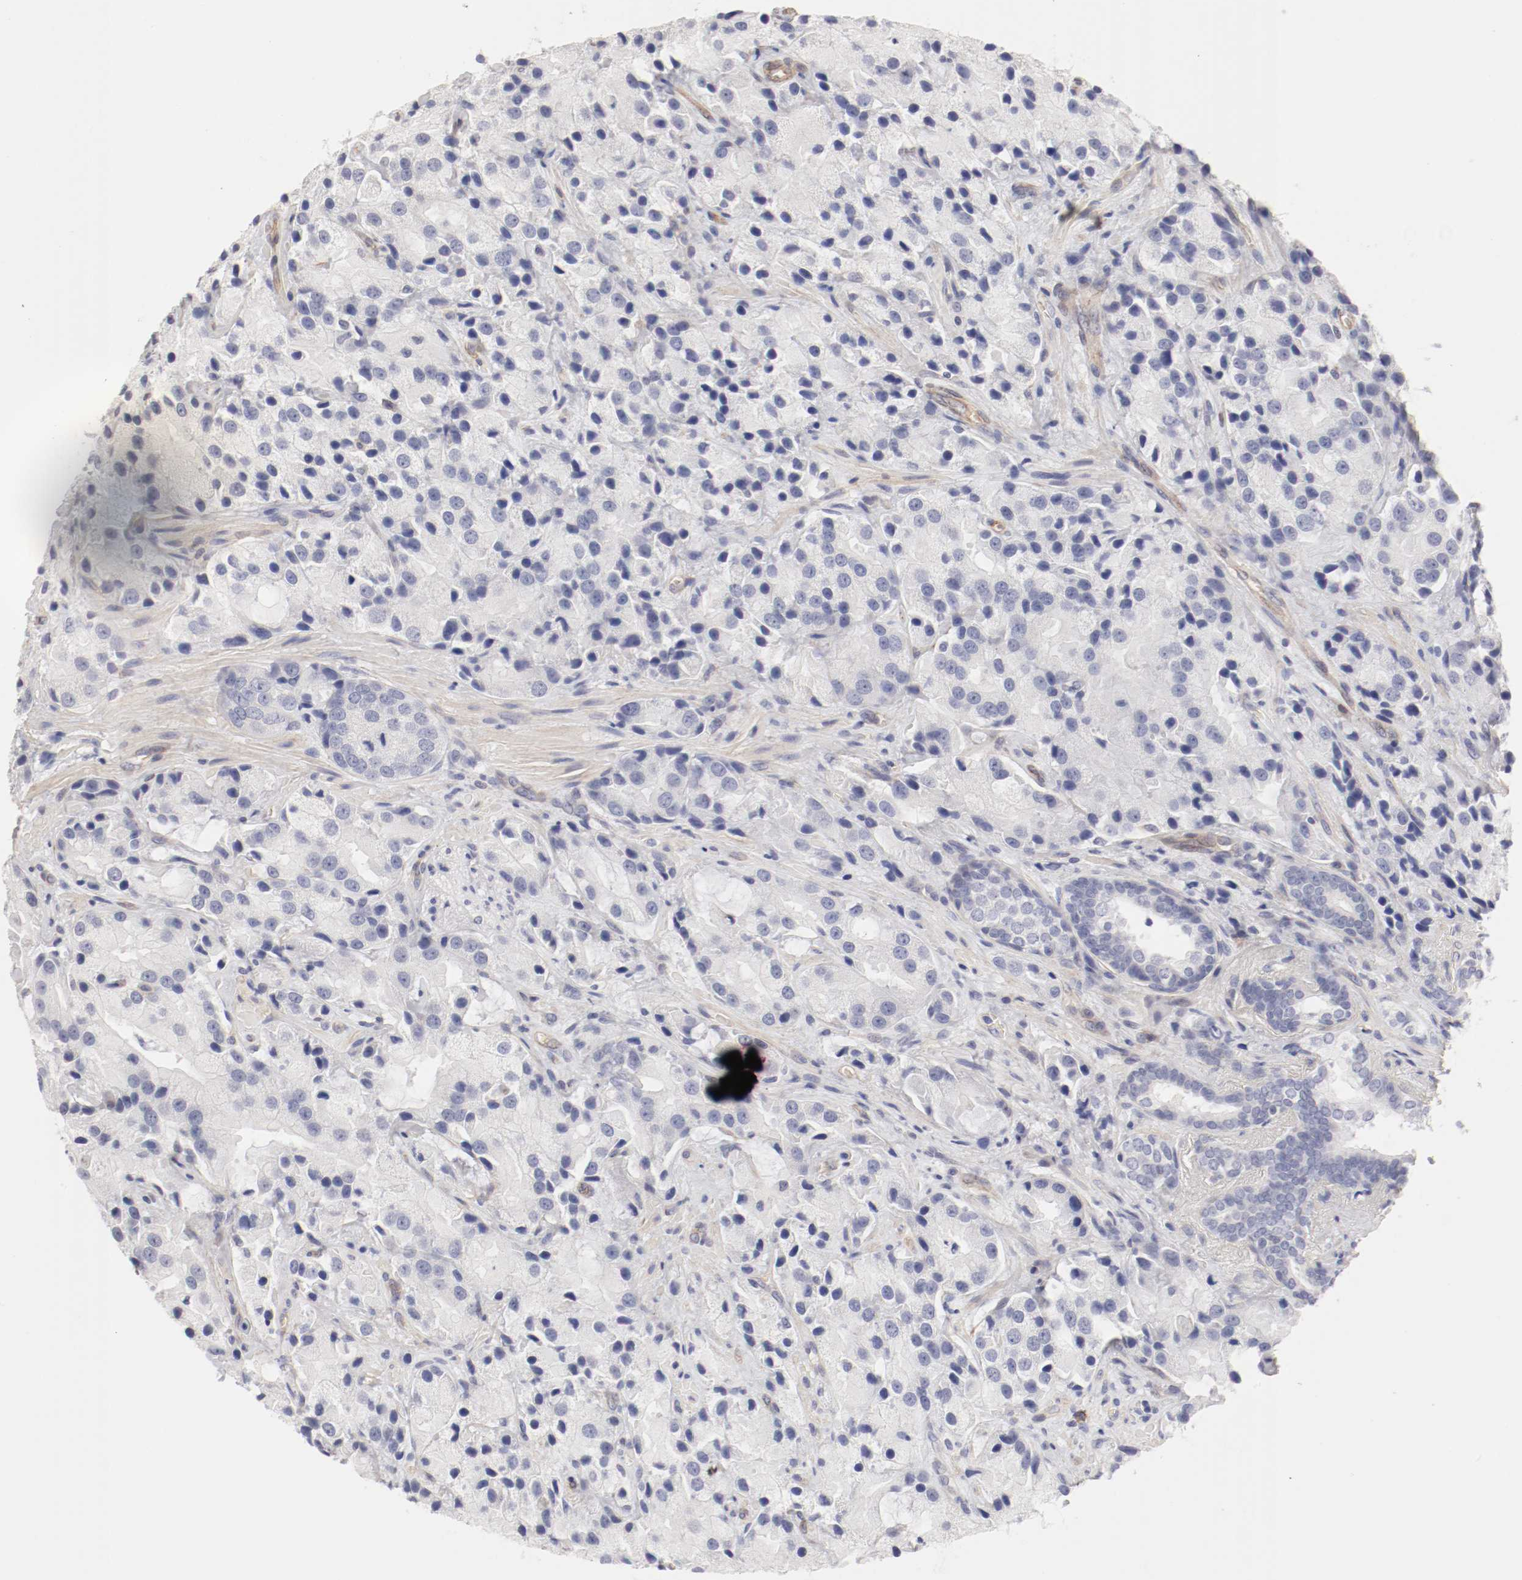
{"staining": {"intensity": "negative", "quantity": "none", "location": "none"}, "tissue": "prostate cancer", "cell_type": "Tumor cells", "image_type": "cancer", "snomed": [{"axis": "morphology", "description": "Adenocarcinoma, High grade"}, {"axis": "topography", "description": "Prostate"}], "caption": "Immunohistochemistry photomicrograph of neoplastic tissue: human prostate cancer stained with DAB shows no significant protein positivity in tumor cells.", "gene": "LAX1", "patient": {"sex": "male", "age": 70}}